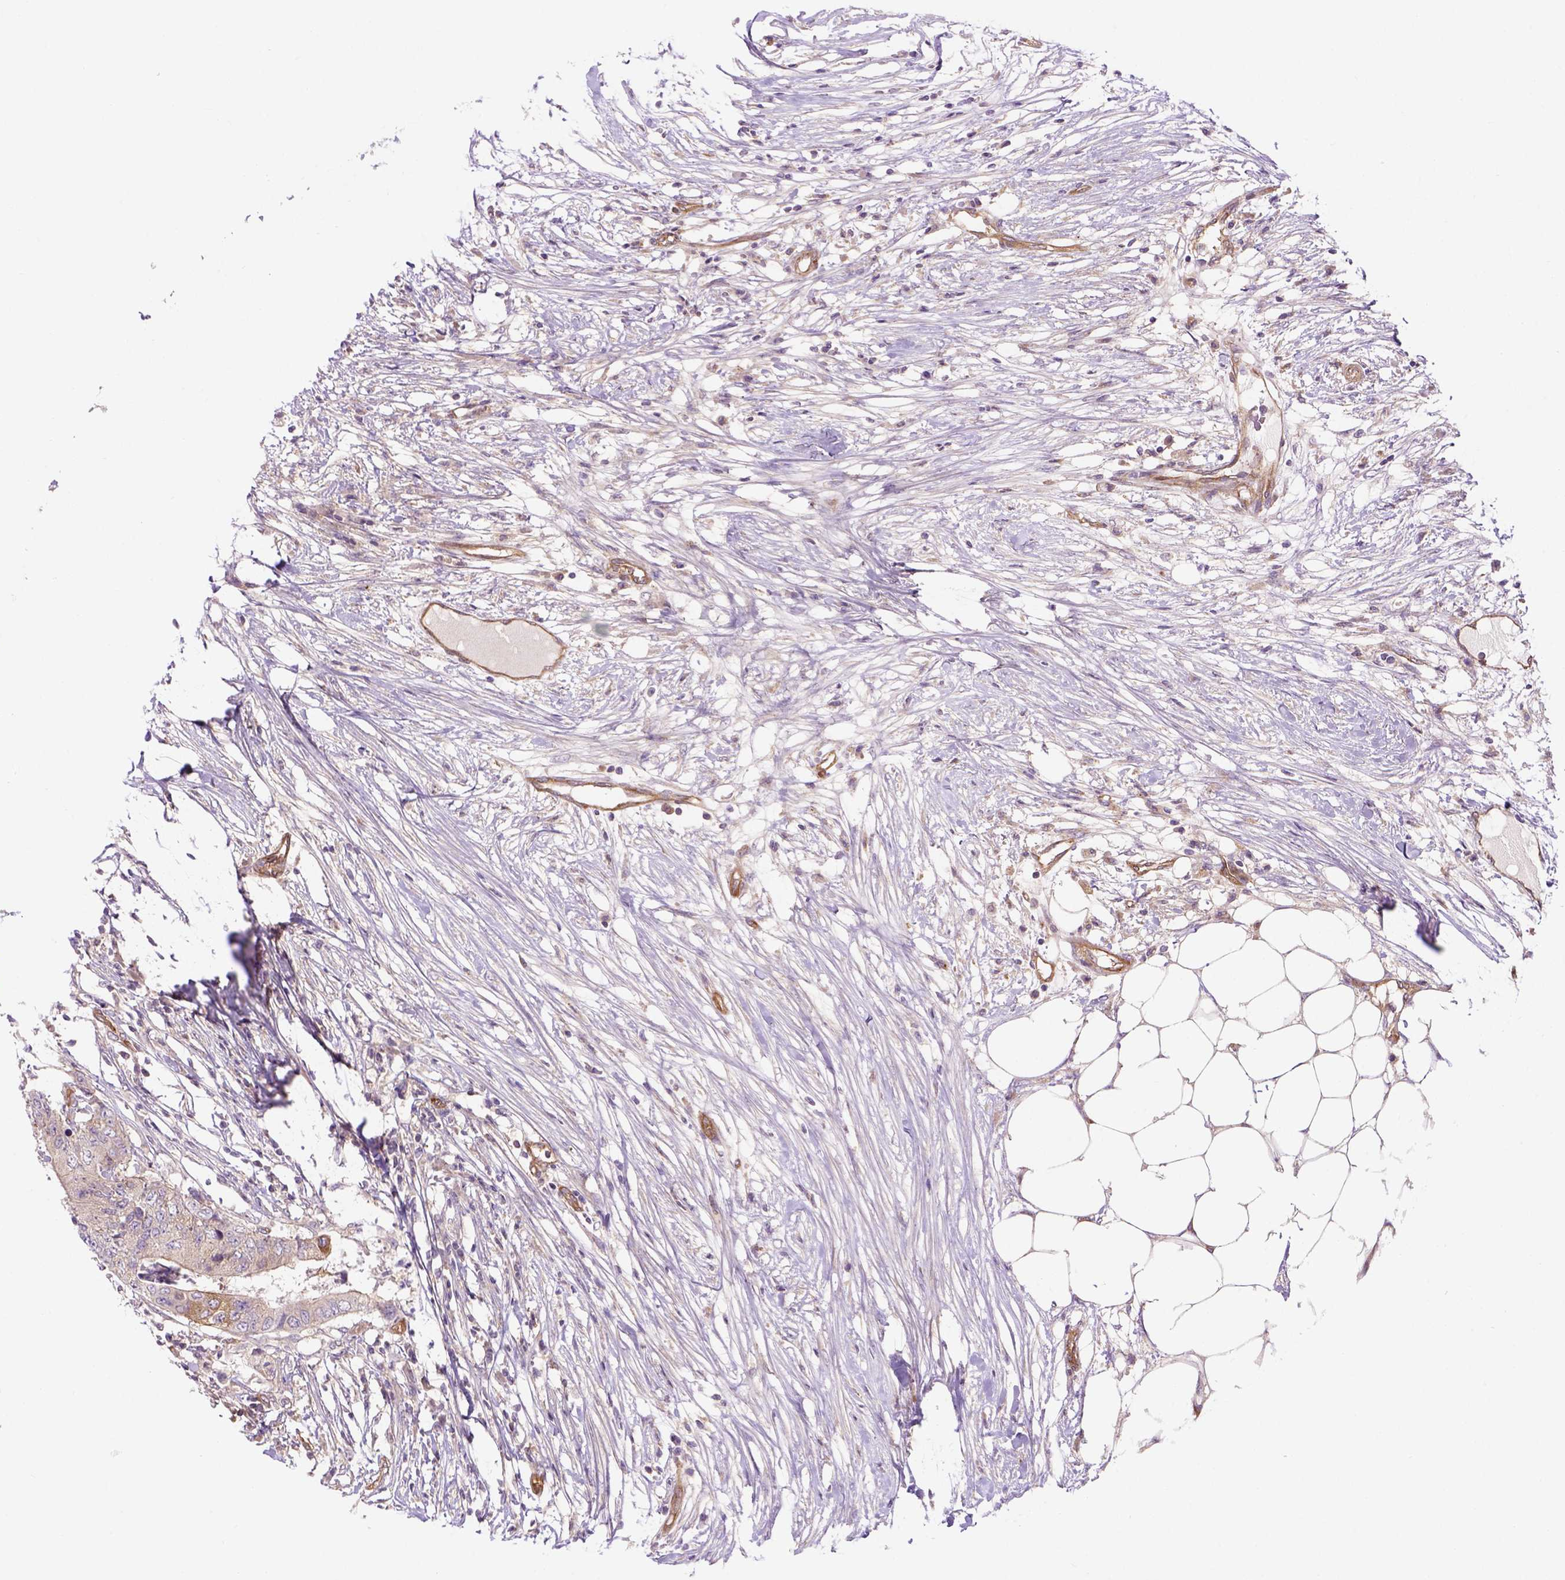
{"staining": {"intensity": "negative", "quantity": "none", "location": "none"}, "tissue": "colorectal cancer", "cell_type": "Tumor cells", "image_type": "cancer", "snomed": [{"axis": "morphology", "description": "Adenocarcinoma, NOS"}, {"axis": "topography", "description": "Colon"}], "caption": "Colorectal cancer (adenocarcinoma) stained for a protein using IHC reveals no staining tumor cells.", "gene": "CASKIN2", "patient": {"sex": "female", "age": 48}}